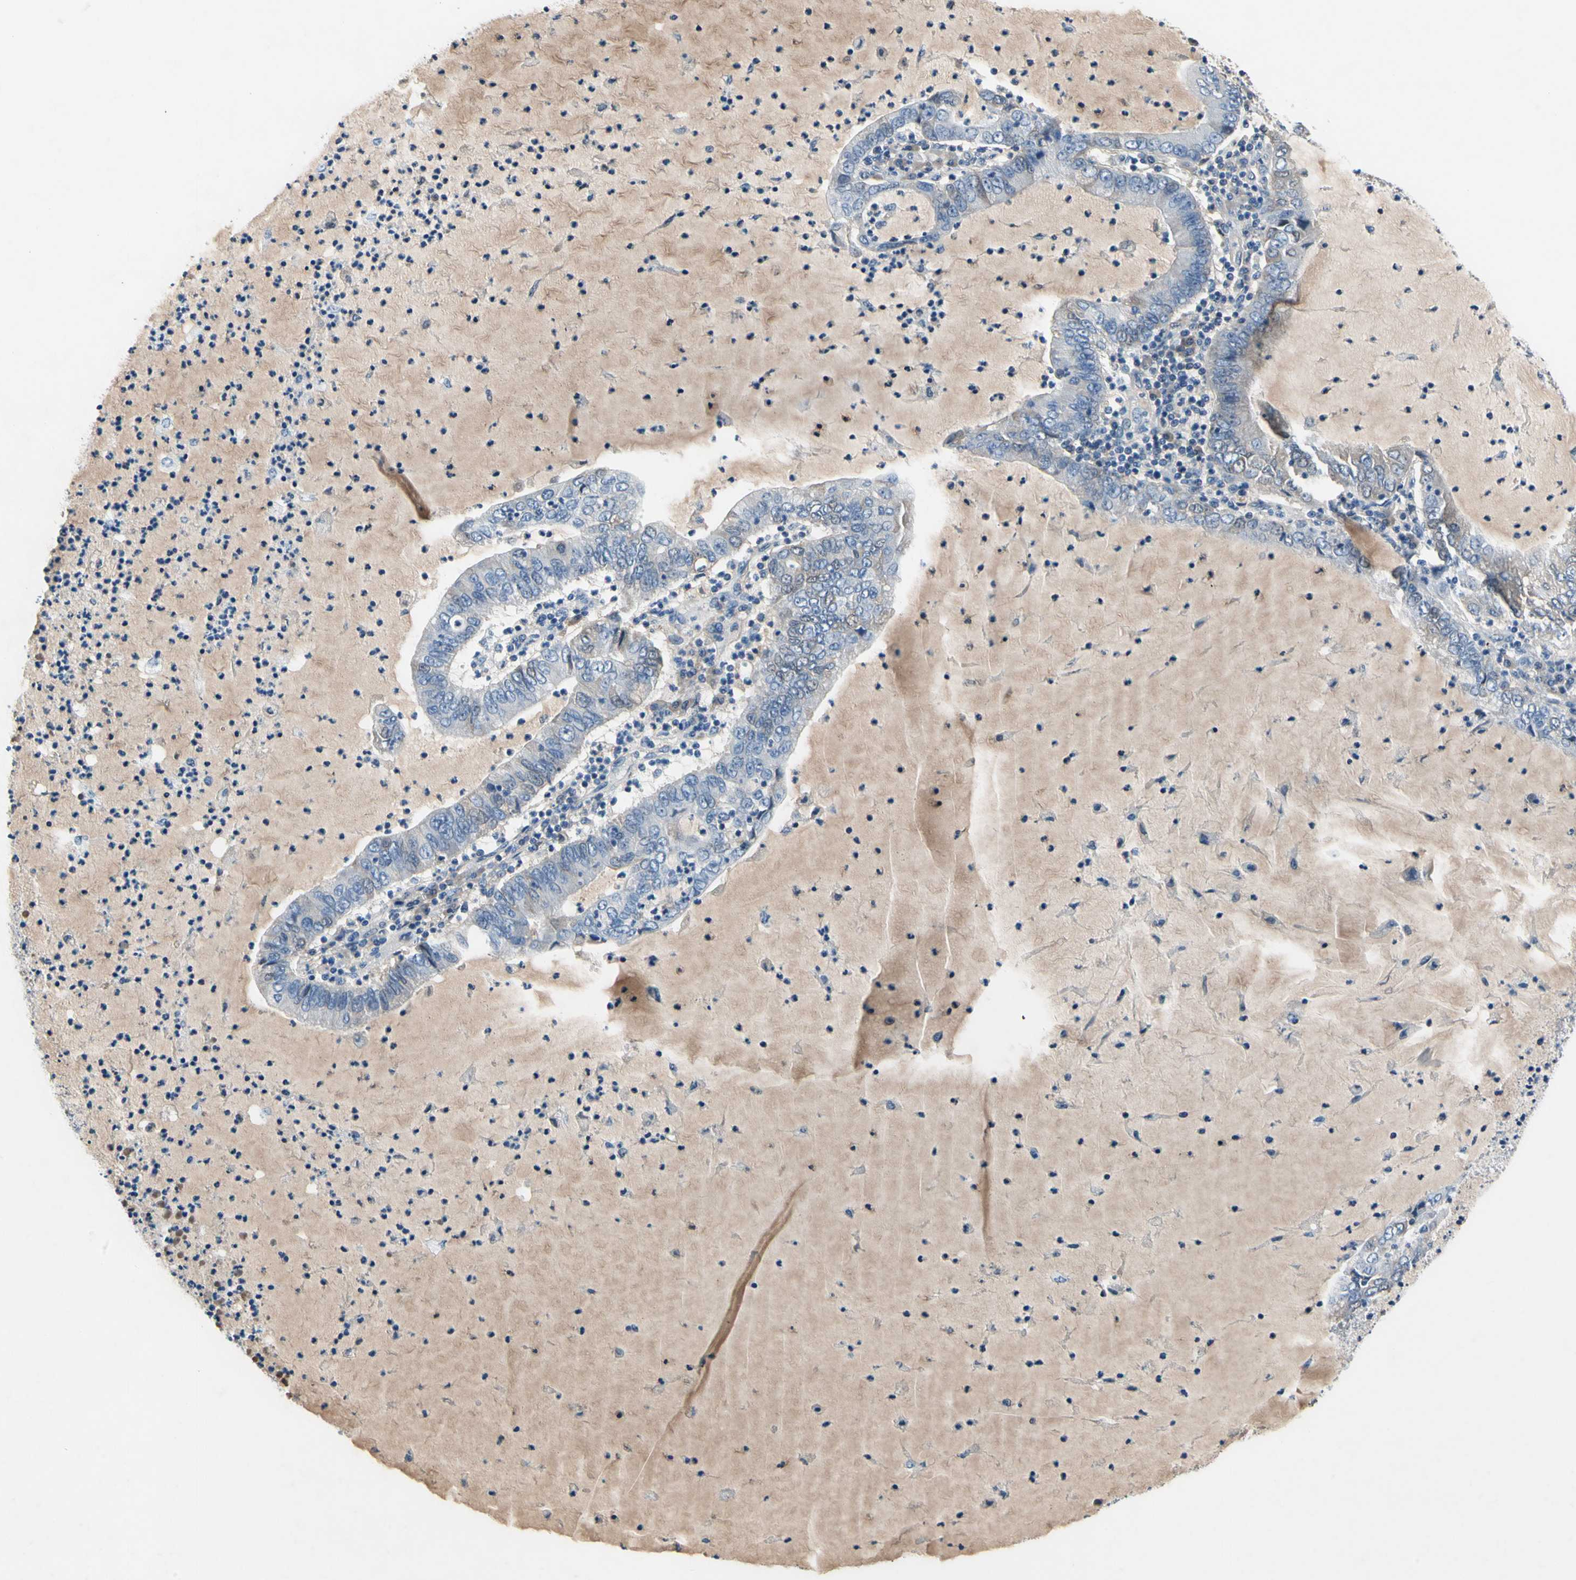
{"staining": {"intensity": "negative", "quantity": "none", "location": "none"}, "tissue": "lung cancer", "cell_type": "Tumor cells", "image_type": "cancer", "snomed": [{"axis": "morphology", "description": "Adenocarcinoma, NOS"}, {"axis": "topography", "description": "Lung"}], "caption": "Adenocarcinoma (lung) was stained to show a protein in brown. There is no significant positivity in tumor cells.", "gene": "ECRG4", "patient": {"sex": "female", "age": 51}}